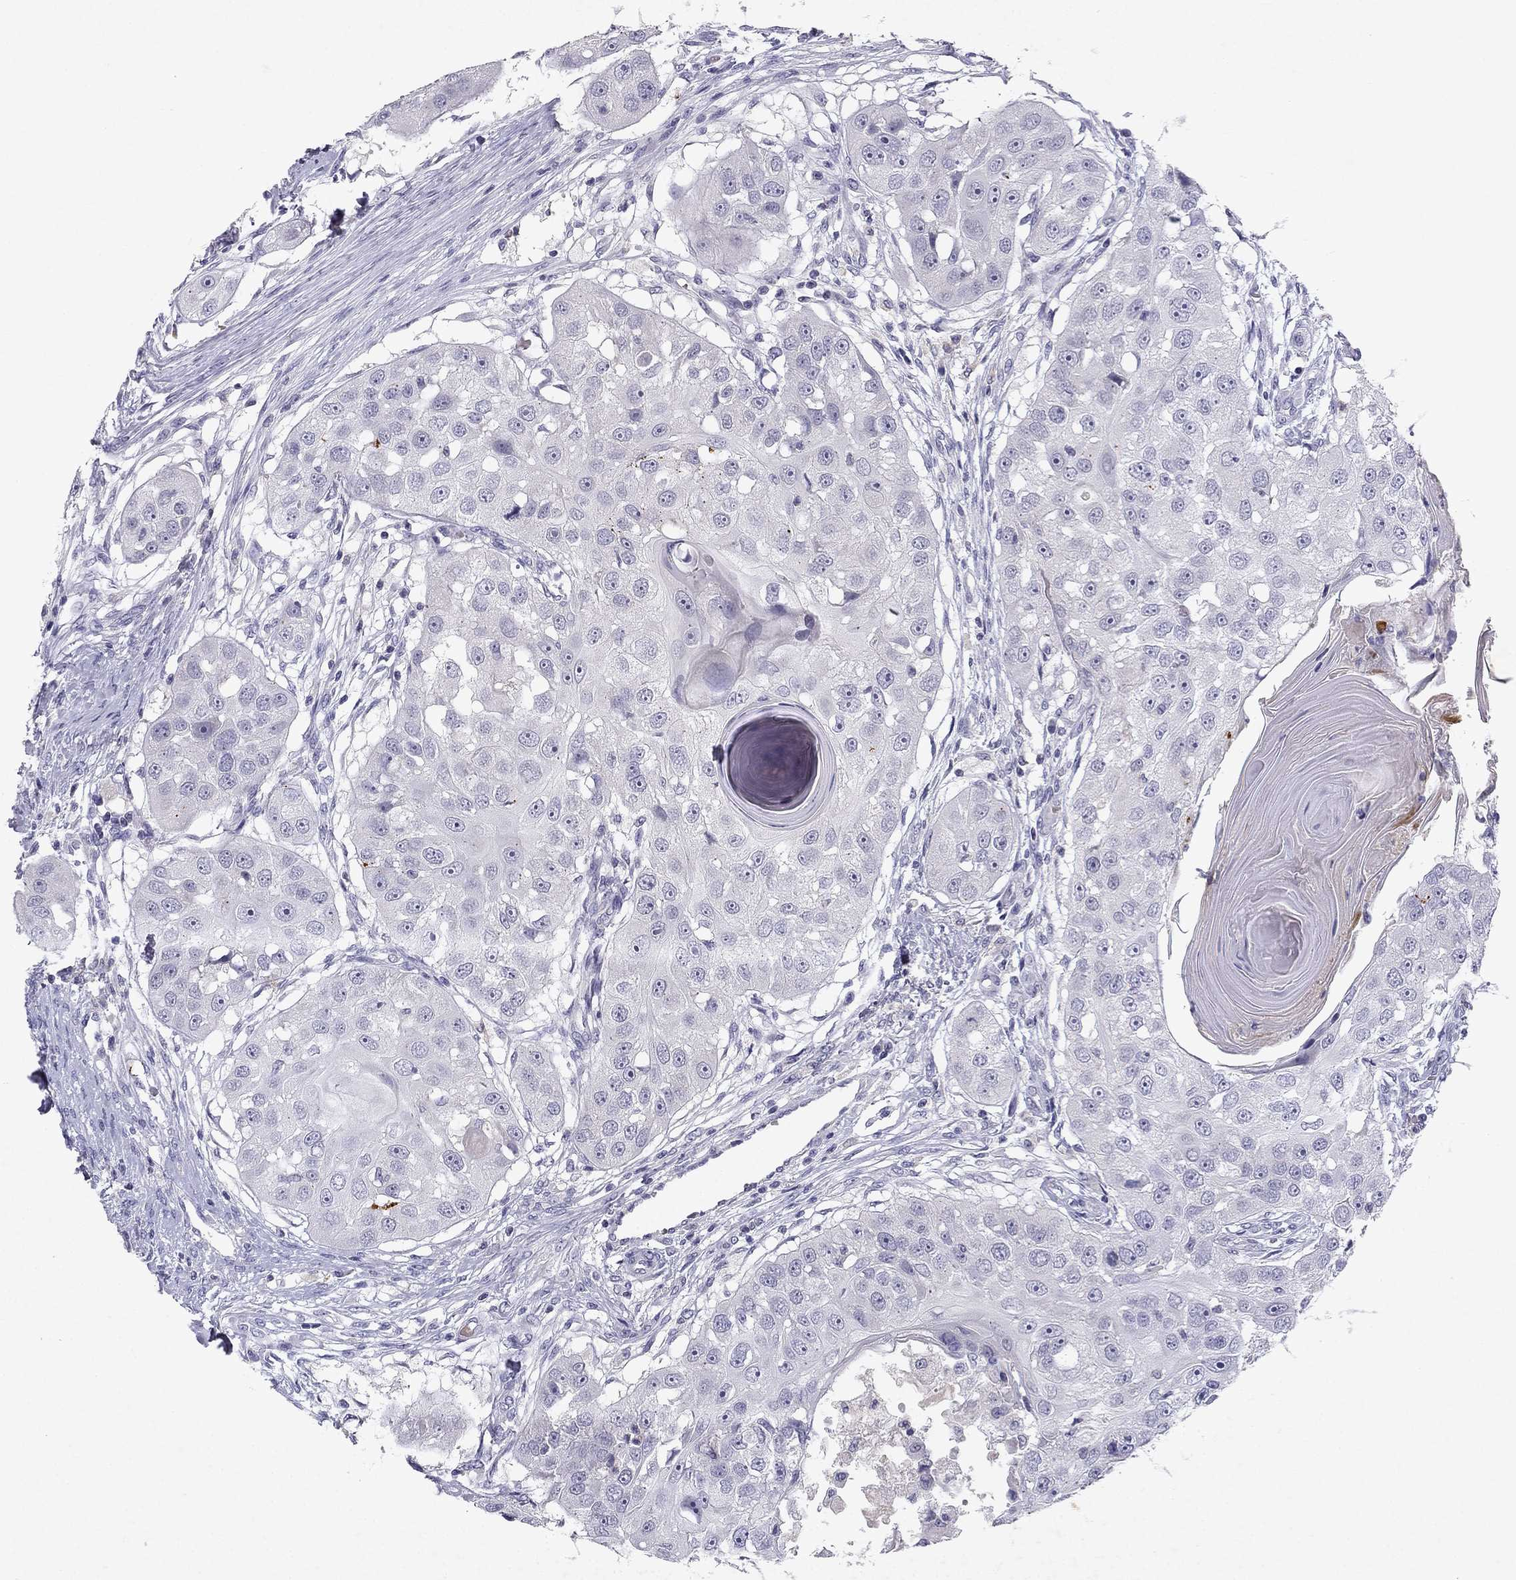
{"staining": {"intensity": "negative", "quantity": "none", "location": "none"}, "tissue": "head and neck cancer", "cell_type": "Tumor cells", "image_type": "cancer", "snomed": [{"axis": "morphology", "description": "Squamous cell carcinoma, NOS"}, {"axis": "topography", "description": "Head-Neck"}], "caption": "Protein analysis of squamous cell carcinoma (head and neck) displays no significant positivity in tumor cells.", "gene": "SLC6A4", "patient": {"sex": "male", "age": 51}}